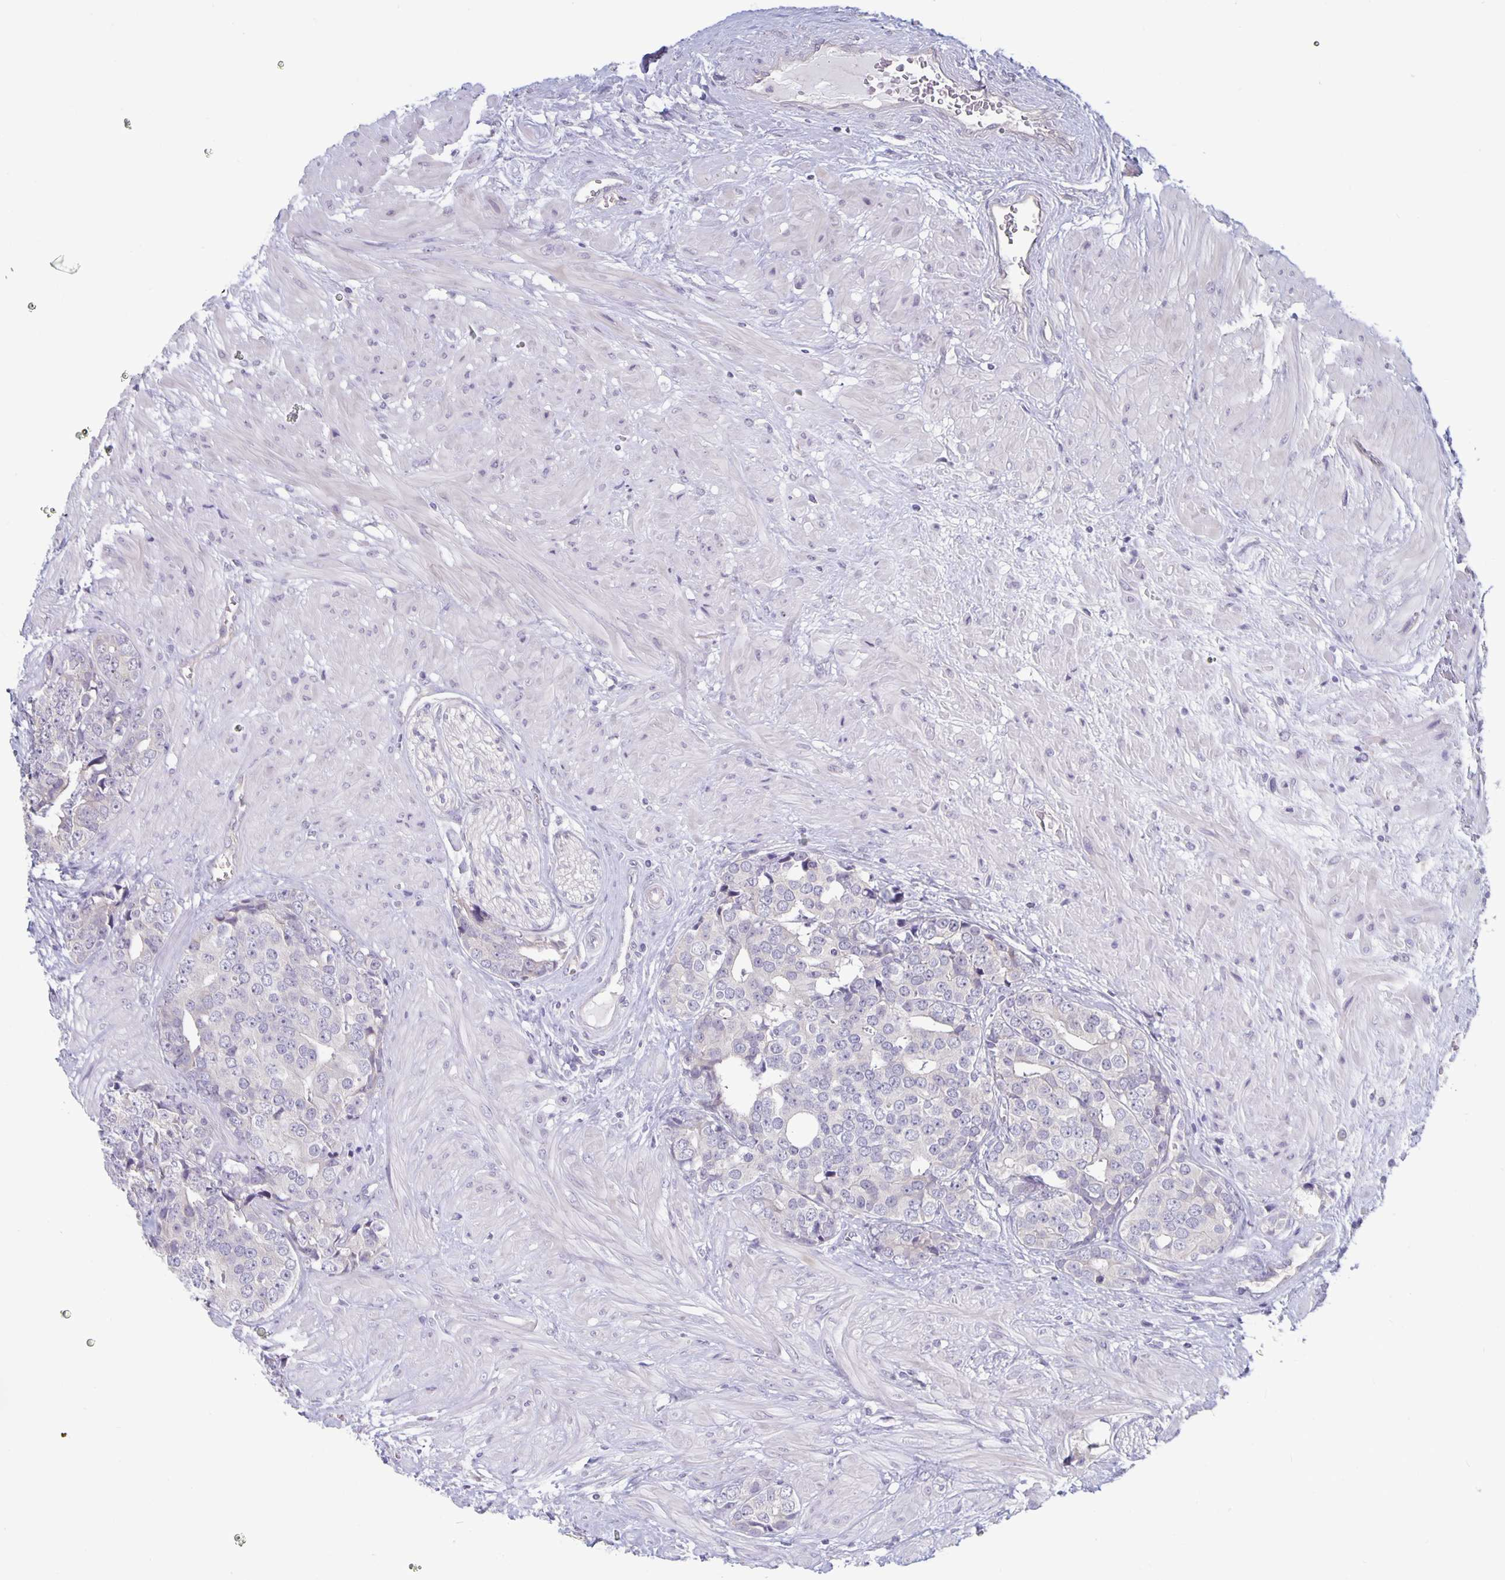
{"staining": {"intensity": "negative", "quantity": "none", "location": "none"}, "tissue": "prostate cancer", "cell_type": "Tumor cells", "image_type": "cancer", "snomed": [{"axis": "morphology", "description": "Adenocarcinoma, High grade"}, {"axis": "topography", "description": "Prostate"}], "caption": "Tumor cells are negative for brown protein staining in prostate cancer.", "gene": "PLCB3", "patient": {"sex": "male", "age": 71}}